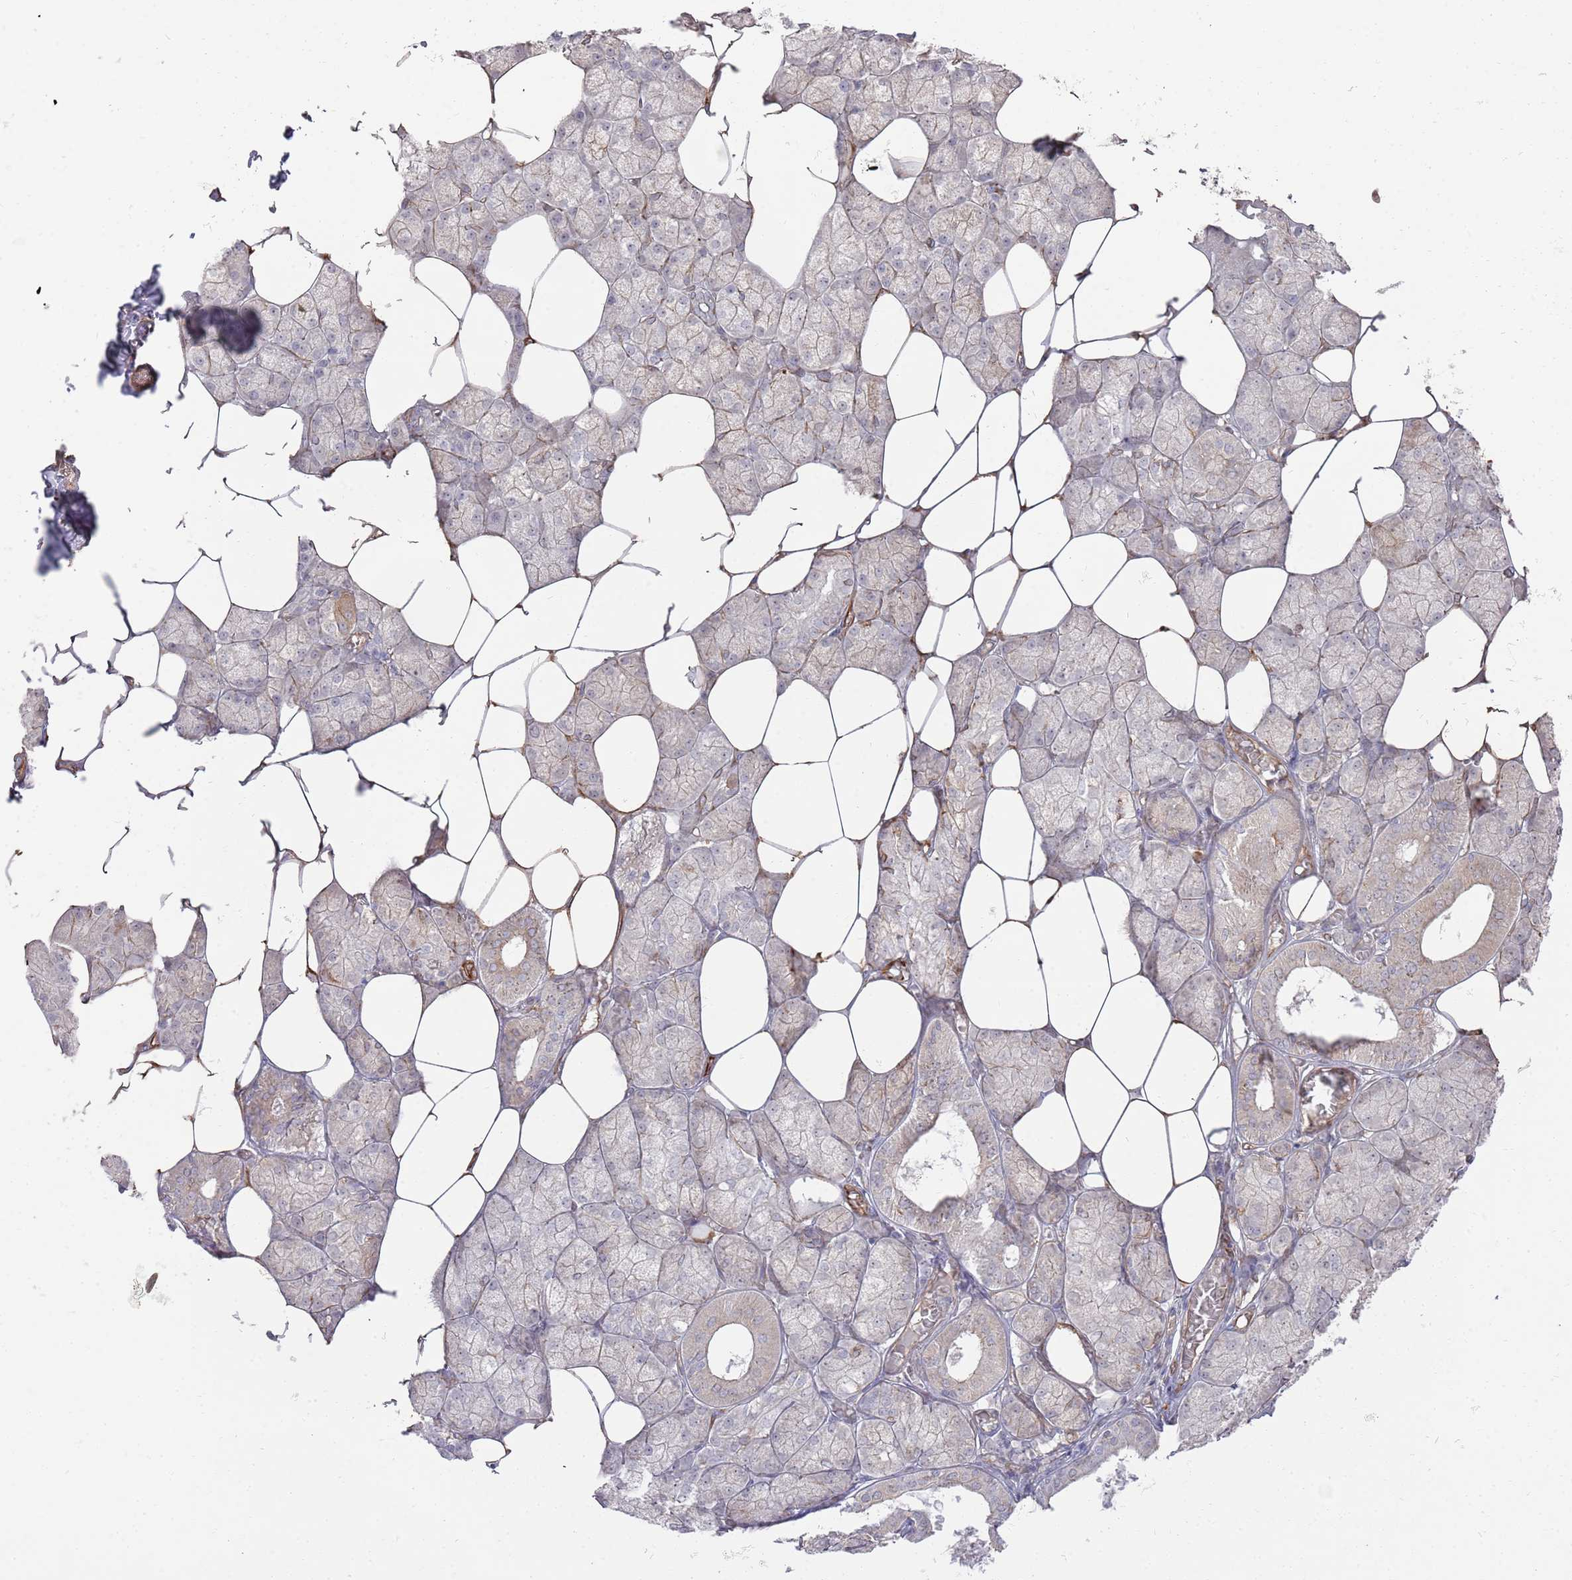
{"staining": {"intensity": "moderate", "quantity": "25%-75%", "location": "cytoplasmic/membranous"}, "tissue": "salivary gland", "cell_type": "Glandular cells", "image_type": "normal", "snomed": [{"axis": "morphology", "description": "Normal tissue, NOS"}, {"axis": "topography", "description": "Salivary gland"}], "caption": "Human salivary gland stained with a brown dye shows moderate cytoplasmic/membranous positive positivity in about 25%-75% of glandular cells.", "gene": "PHF21A", "patient": {"sex": "male", "age": 62}}